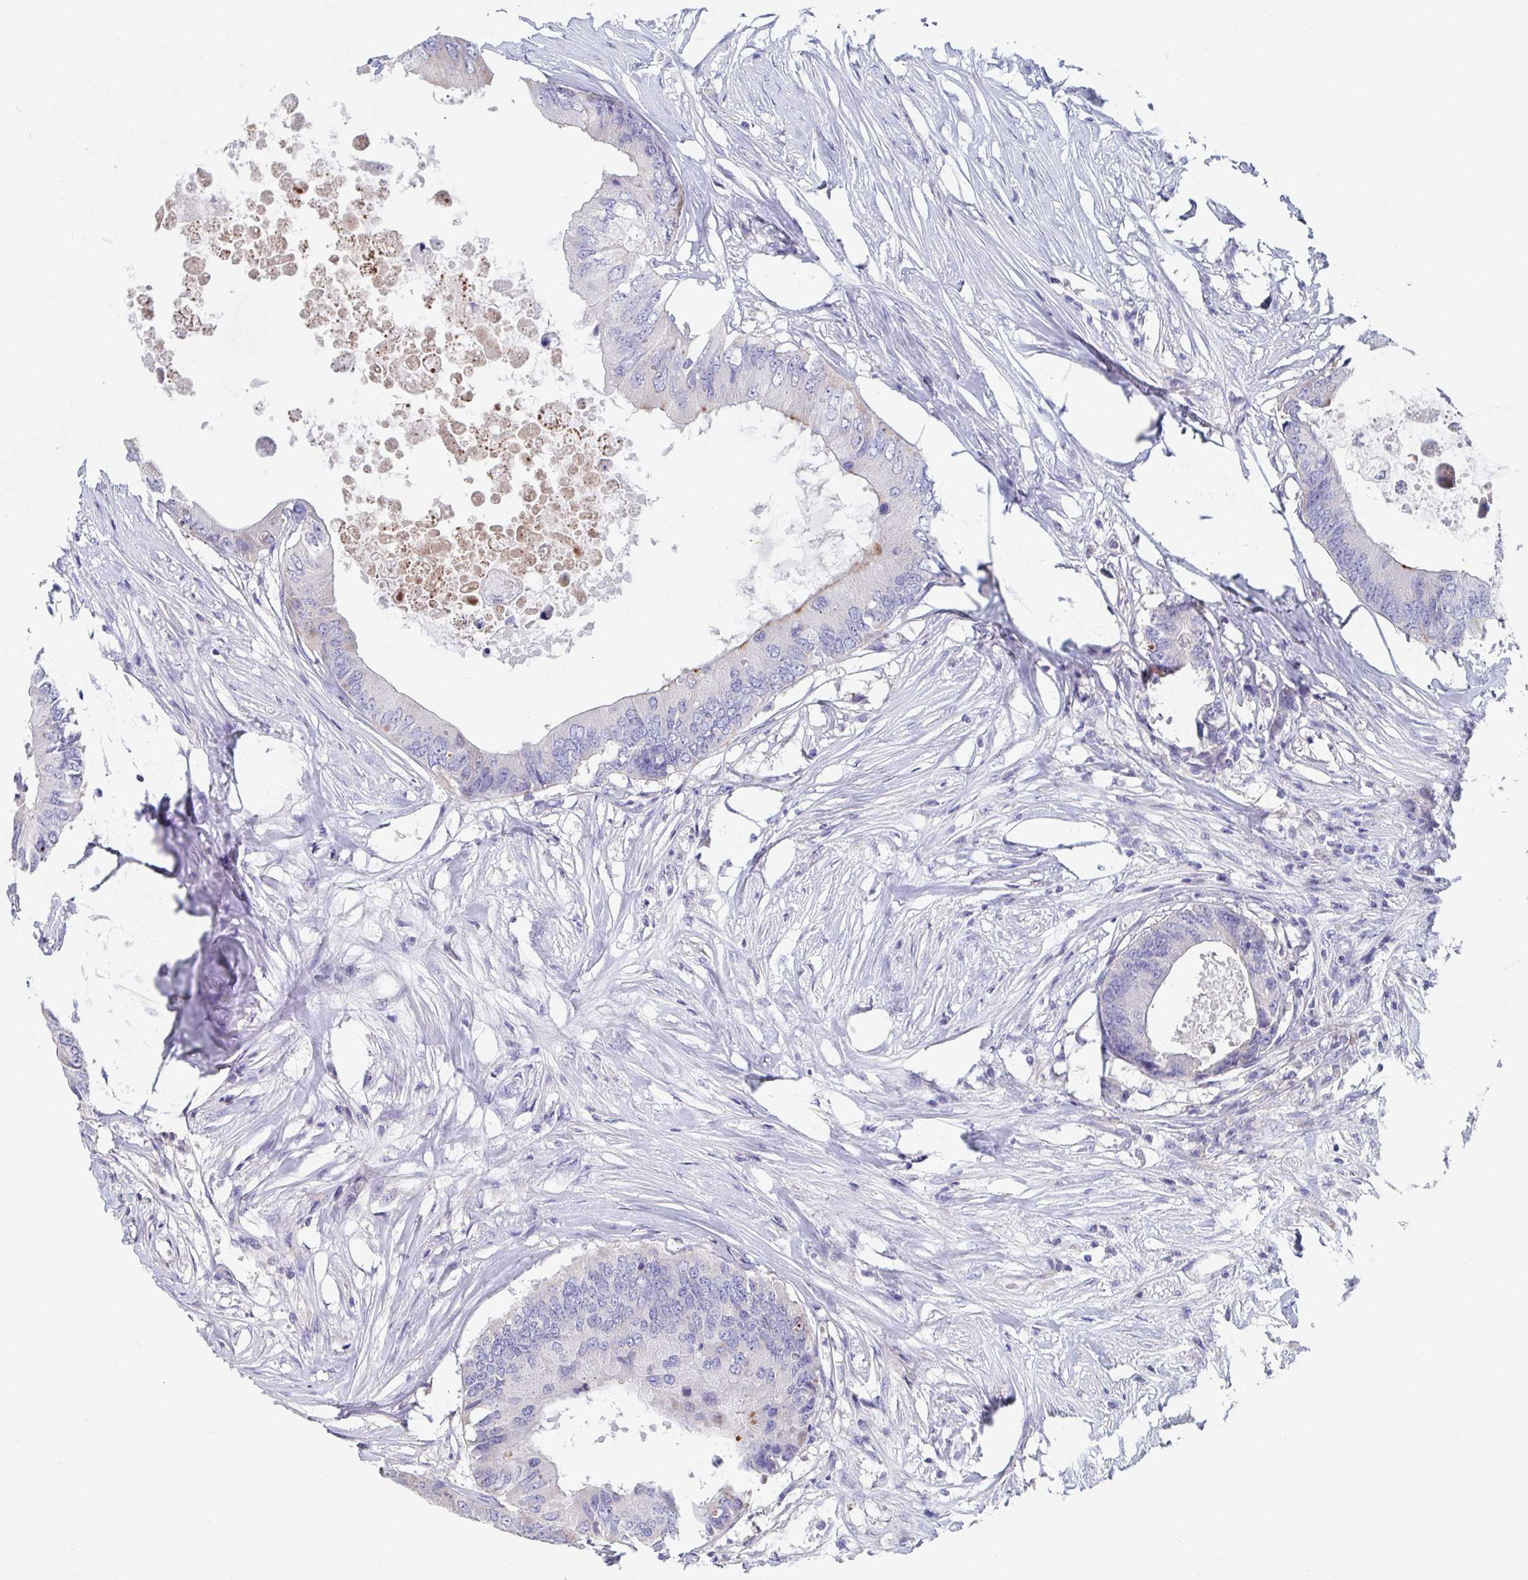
{"staining": {"intensity": "negative", "quantity": "none", "location": "none"}, "tissue": "colorectal cancer", "cell_type": "Tumor cells", "image_type": "cancer", "snomed": [{"axis": "morphology", "description": "Adenocarcinoma, NOS"}, {"axis": "topography", "description": "Colon"}], "caption": "Tumor cells are negative for protein expression in human colorectal cancer.", "gene": "ZNF561", "patient": {"sex": "male", "age": 71}}